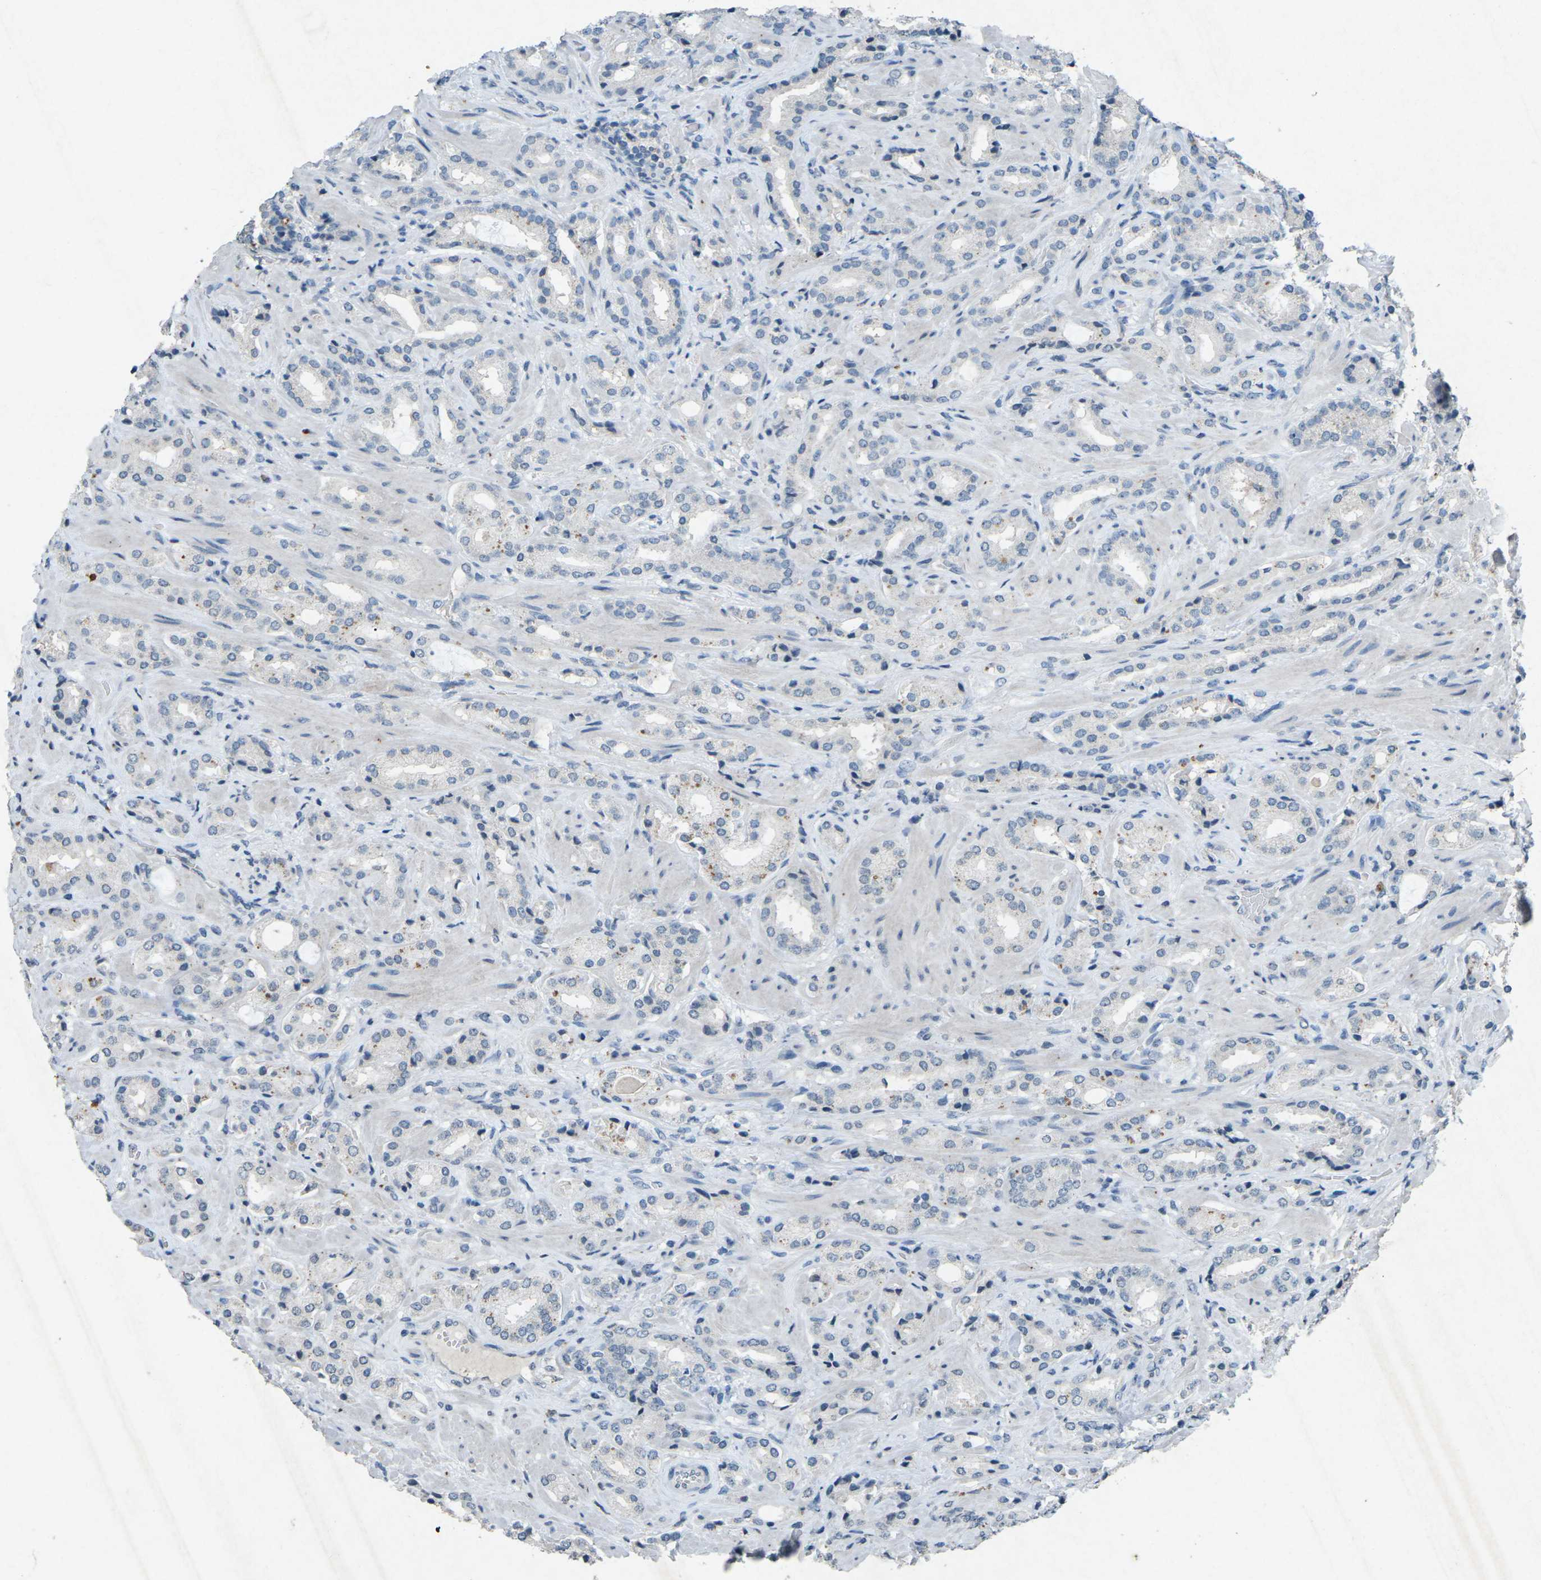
{"staining": {"intensity": "negative", "quantity": "none", "location": "none"}, "tissue": "prostate cancer", "cell_type": "Tumor cells", "image_type": "cancer", "snomed": [{"axis": "morphology", "description": "Adenocarcinoma, High grade"}, {"axis": "topography", "description": "Prostate"}], "caption": "A high-resolution image shows immunohistochemistry staining of prostate cancer (adenocarcinoma (high-grade)), which exhibits no significant staining in tumor cells. (Brightfield microscopy of DAB immunohistochemistry at high magnification).", "gene": "A1BG", "patient": {"sex": "male", "age": 64}}